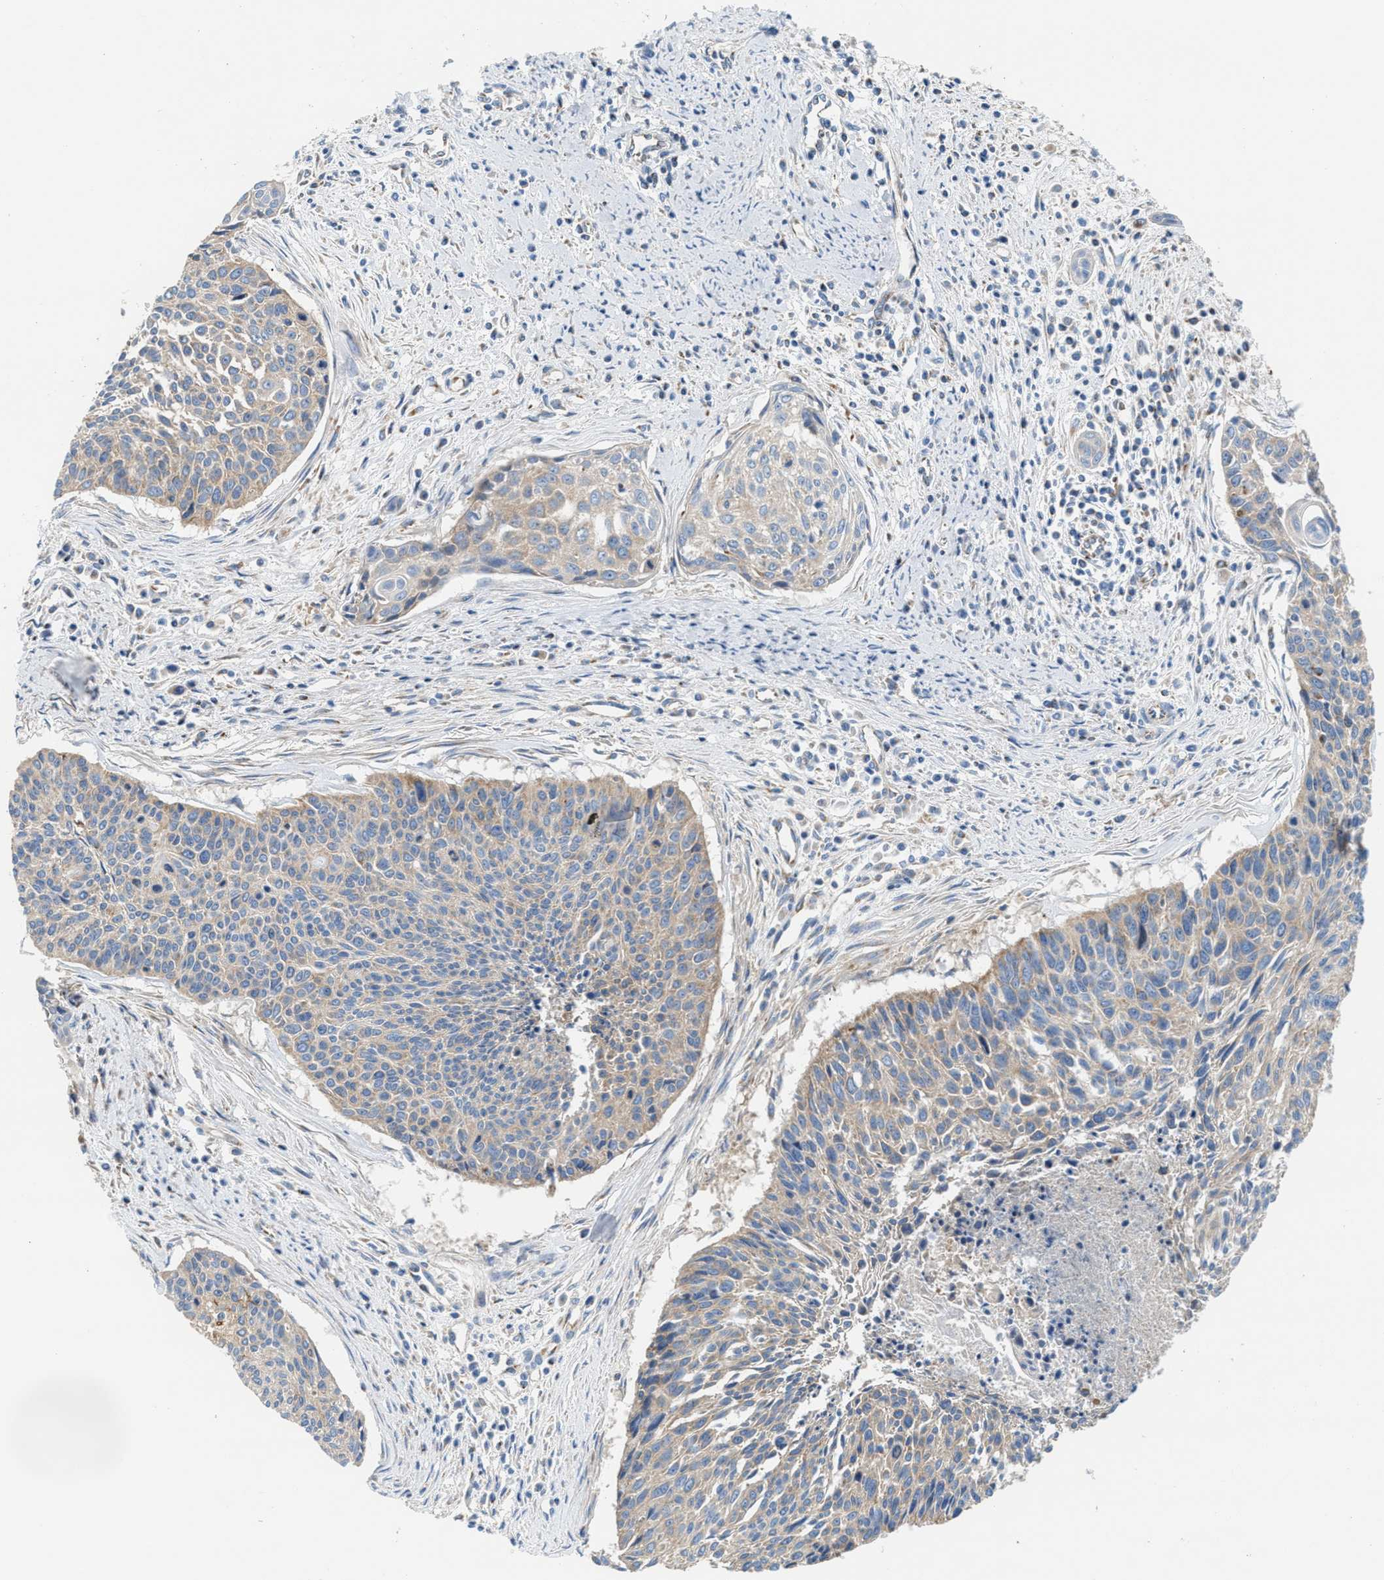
{"staining": {"intensity": "weak", "quantity": "25%-75%", "location": "cytoplasmic/membranous"}, "tissue": "cervical cancer", "cell_type": "Tumor cells", "image_type": "cancer", "snomed": [{"axis": "morphology", "description": "Squamous cell carcinoma, NOS"}, {"axis": "topography", "description": "Cervix"}], "caption": "A low amount of weak cytoplasmic/membranous staining is seen in approximately 25%-75% of tumor cells in cervical cancer tissue.", "gene": "TBC1D15", "patient": {"sex": "female", "age": 55}}